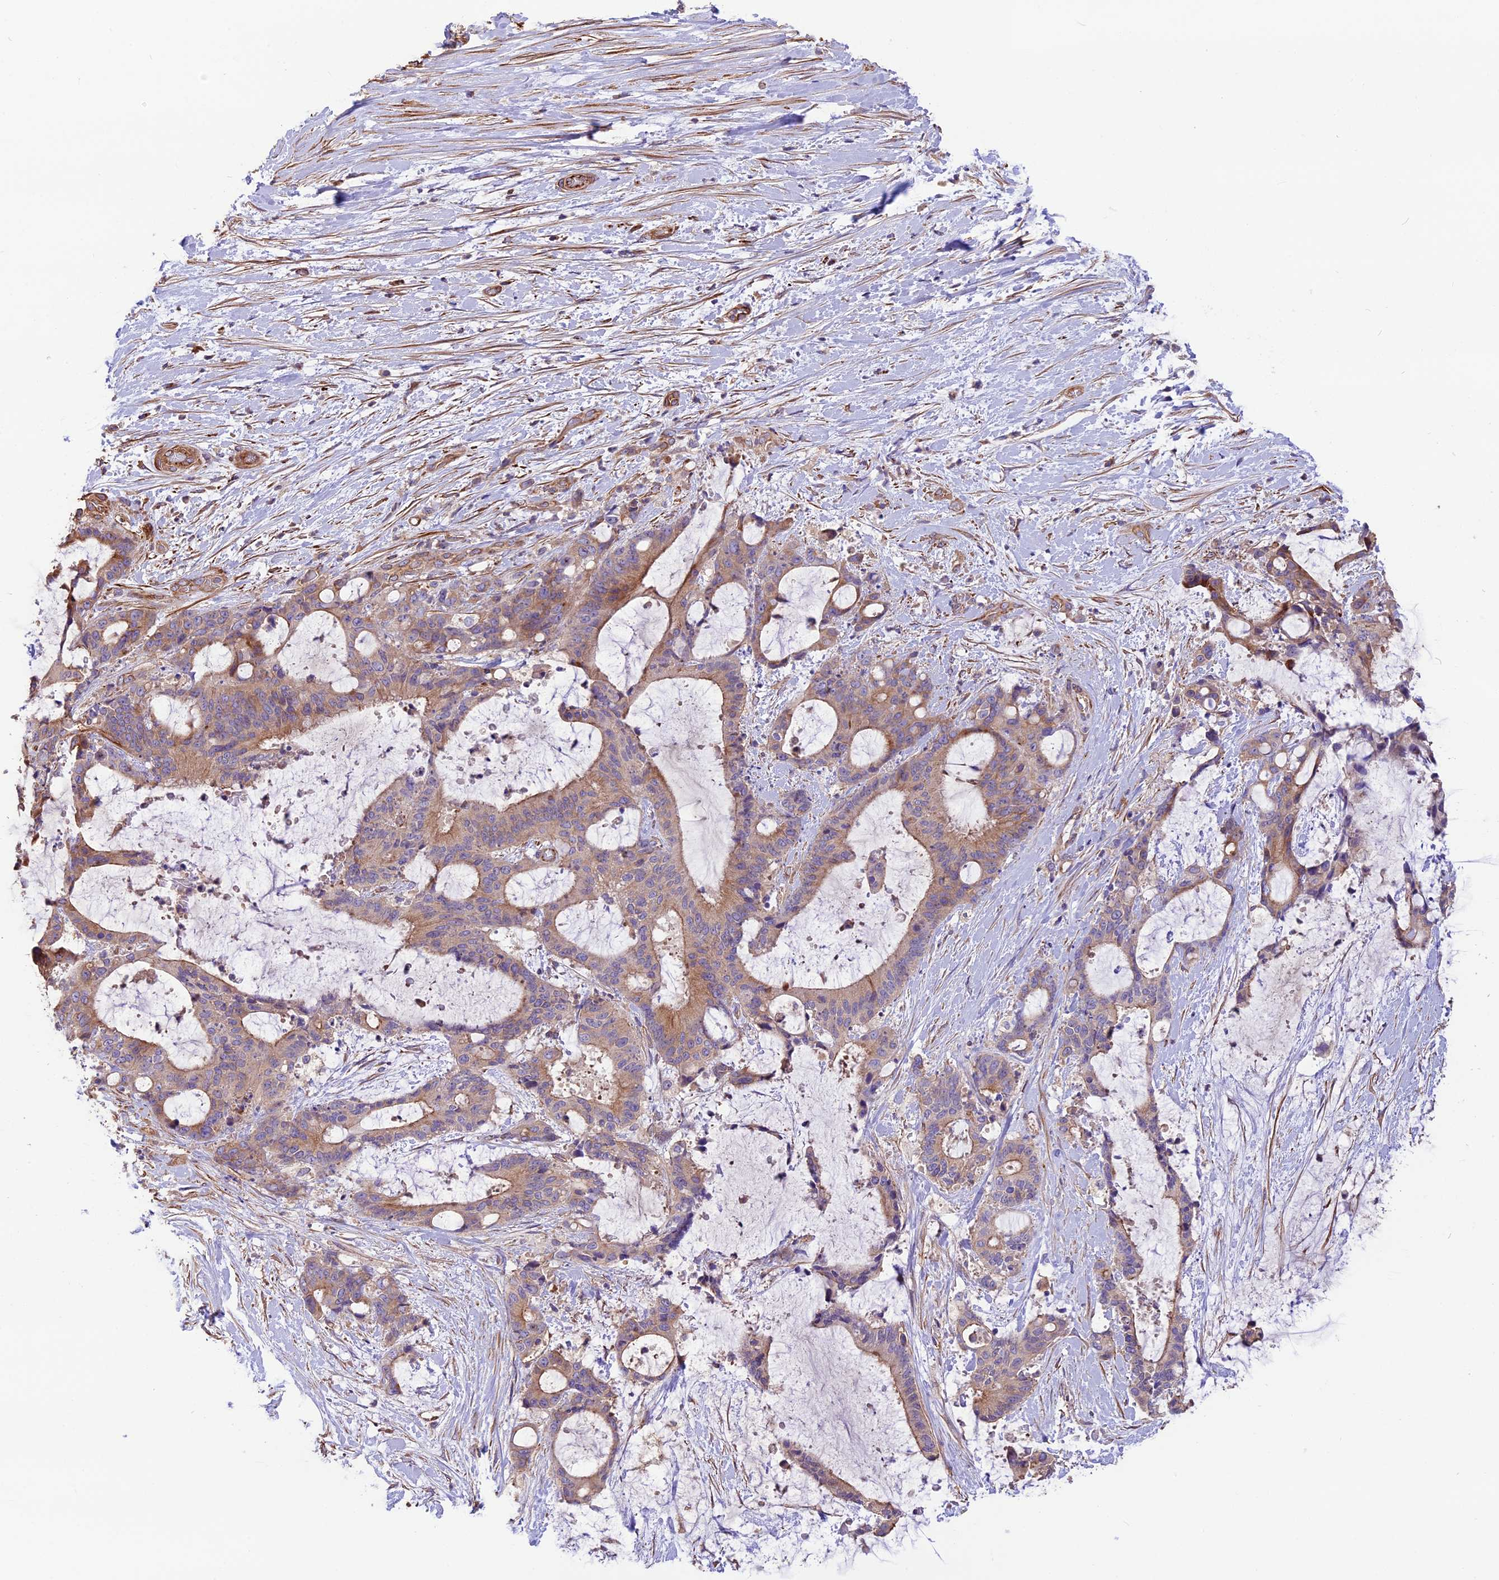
{"staining": {"intensity": "moderate", "quantity": ">75%", "location": "cytoplasmic/membranous"}, "tissue": "liver cancer", "cell_type": "Tumor cells", "image_type": "cancer", "snomed": [{"axis": "morphology", "description": "Normal tissue, NOS"}, {"axis": "morphology", "description": "Cholangiocarcinoma"}, {"axis": "topography", "description": "Liver"}, {"axis": "topography", "description": "Peripheral nerve tissue"}], "caption": "Protein expression analysis of cholangiocarcinoma (liver) shows moderate cytoplasmic/membranous positivity in about >75% of tumor cells.", "gene": "ANO3", "patient": {"sex": "female", "age": 73}}